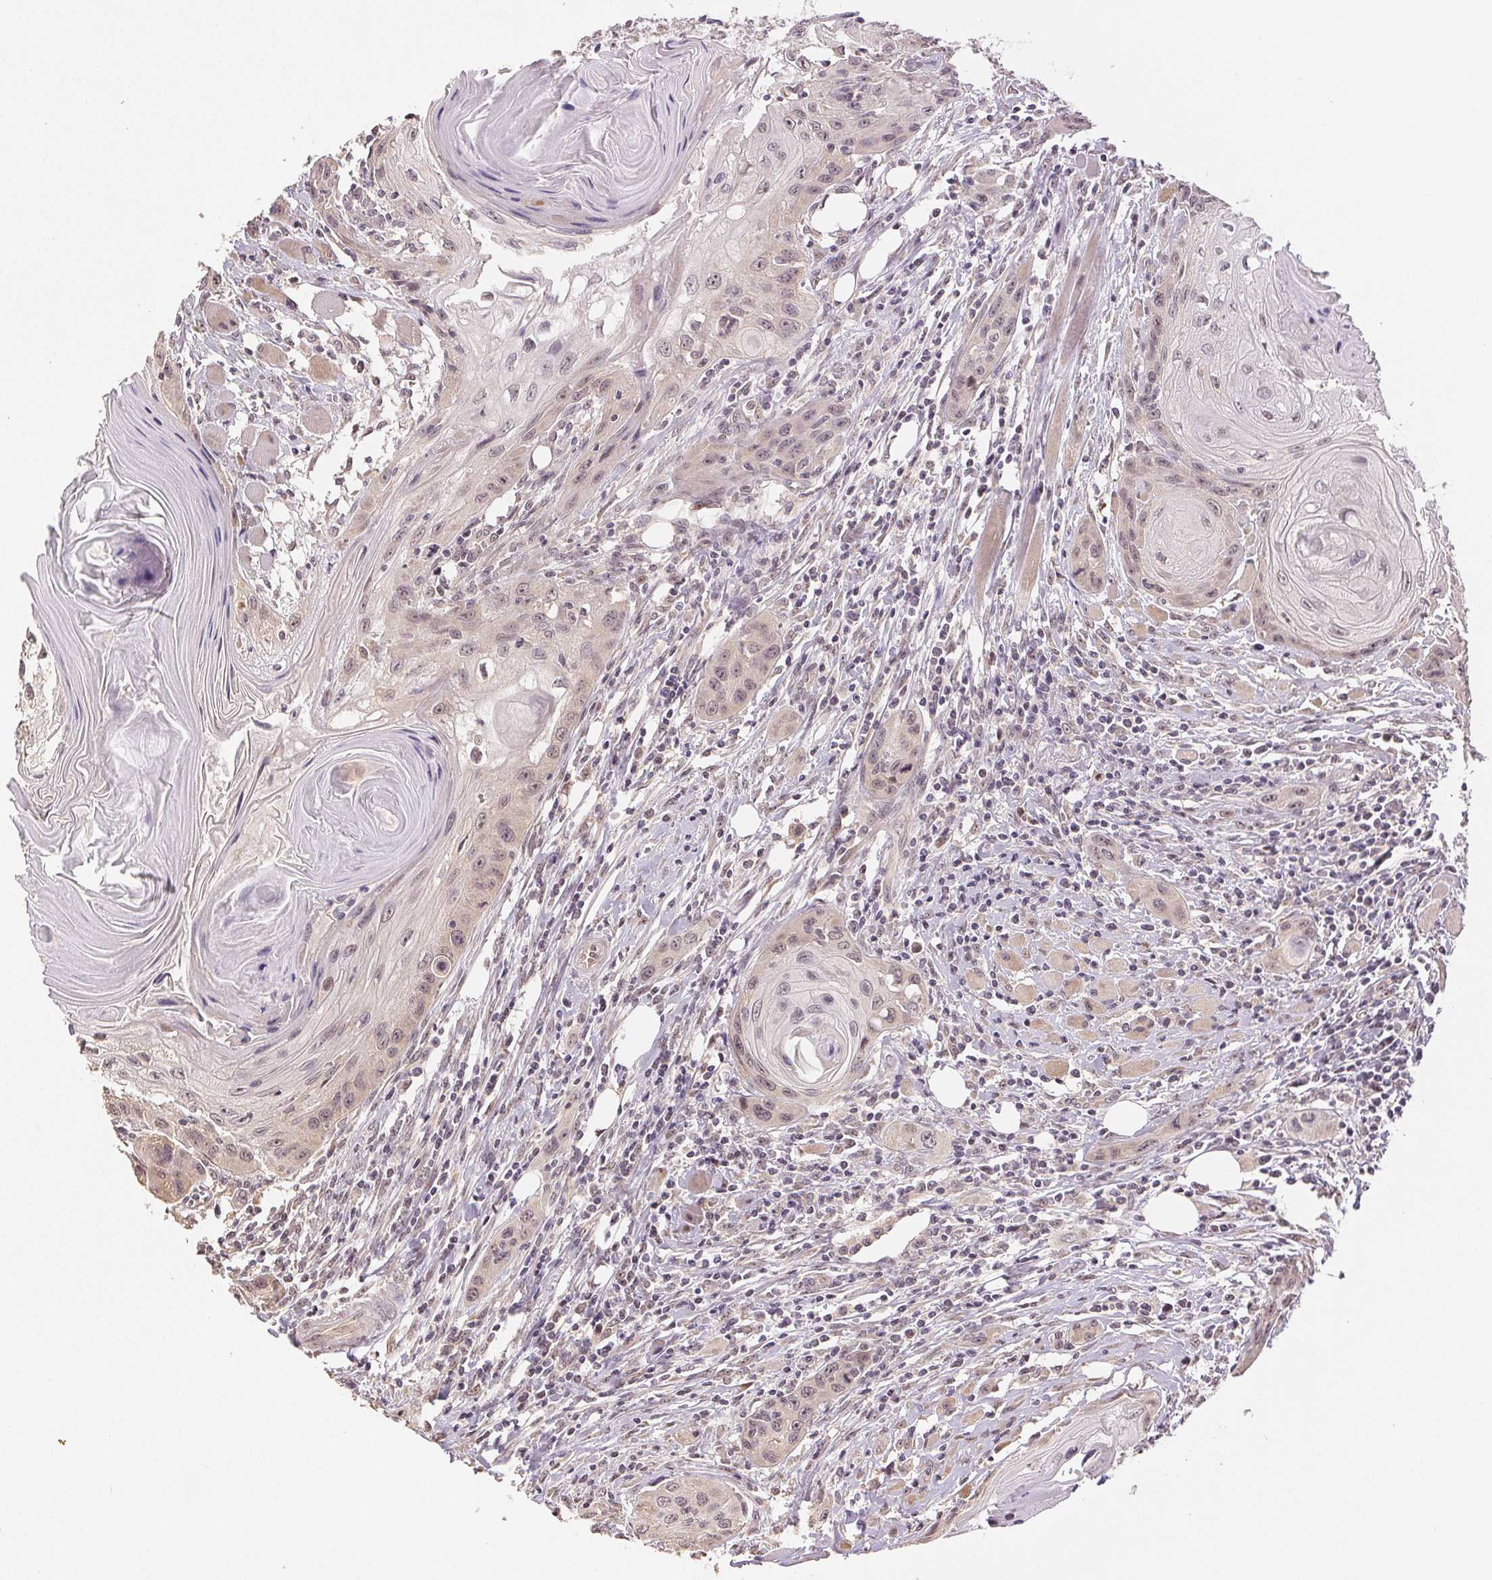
{"staining": {"intensity": "weak", "quantity": "<25%", "location": "nuclear"}, "tissue": "head and neck cancer", "cell_type": "Tumor cells", "image_type": "cancer", "snomed": [{"axis": "morphology", "description": "Squamous cell carcinoma, NOS"}, {"axis": "topography", "description": "Oral tissue"}, {"axis": "topography", "description": "Head-Neck"}], "caption": "The photomicrograph demonstrates no significant expression in tumor cells of head and neck squamous cell carcinoma. (Immunohistochemistry, brightfield microscopy, high magnification).", "gene": "PLCB1", "patient": {"sex": "male", "age": 58}}